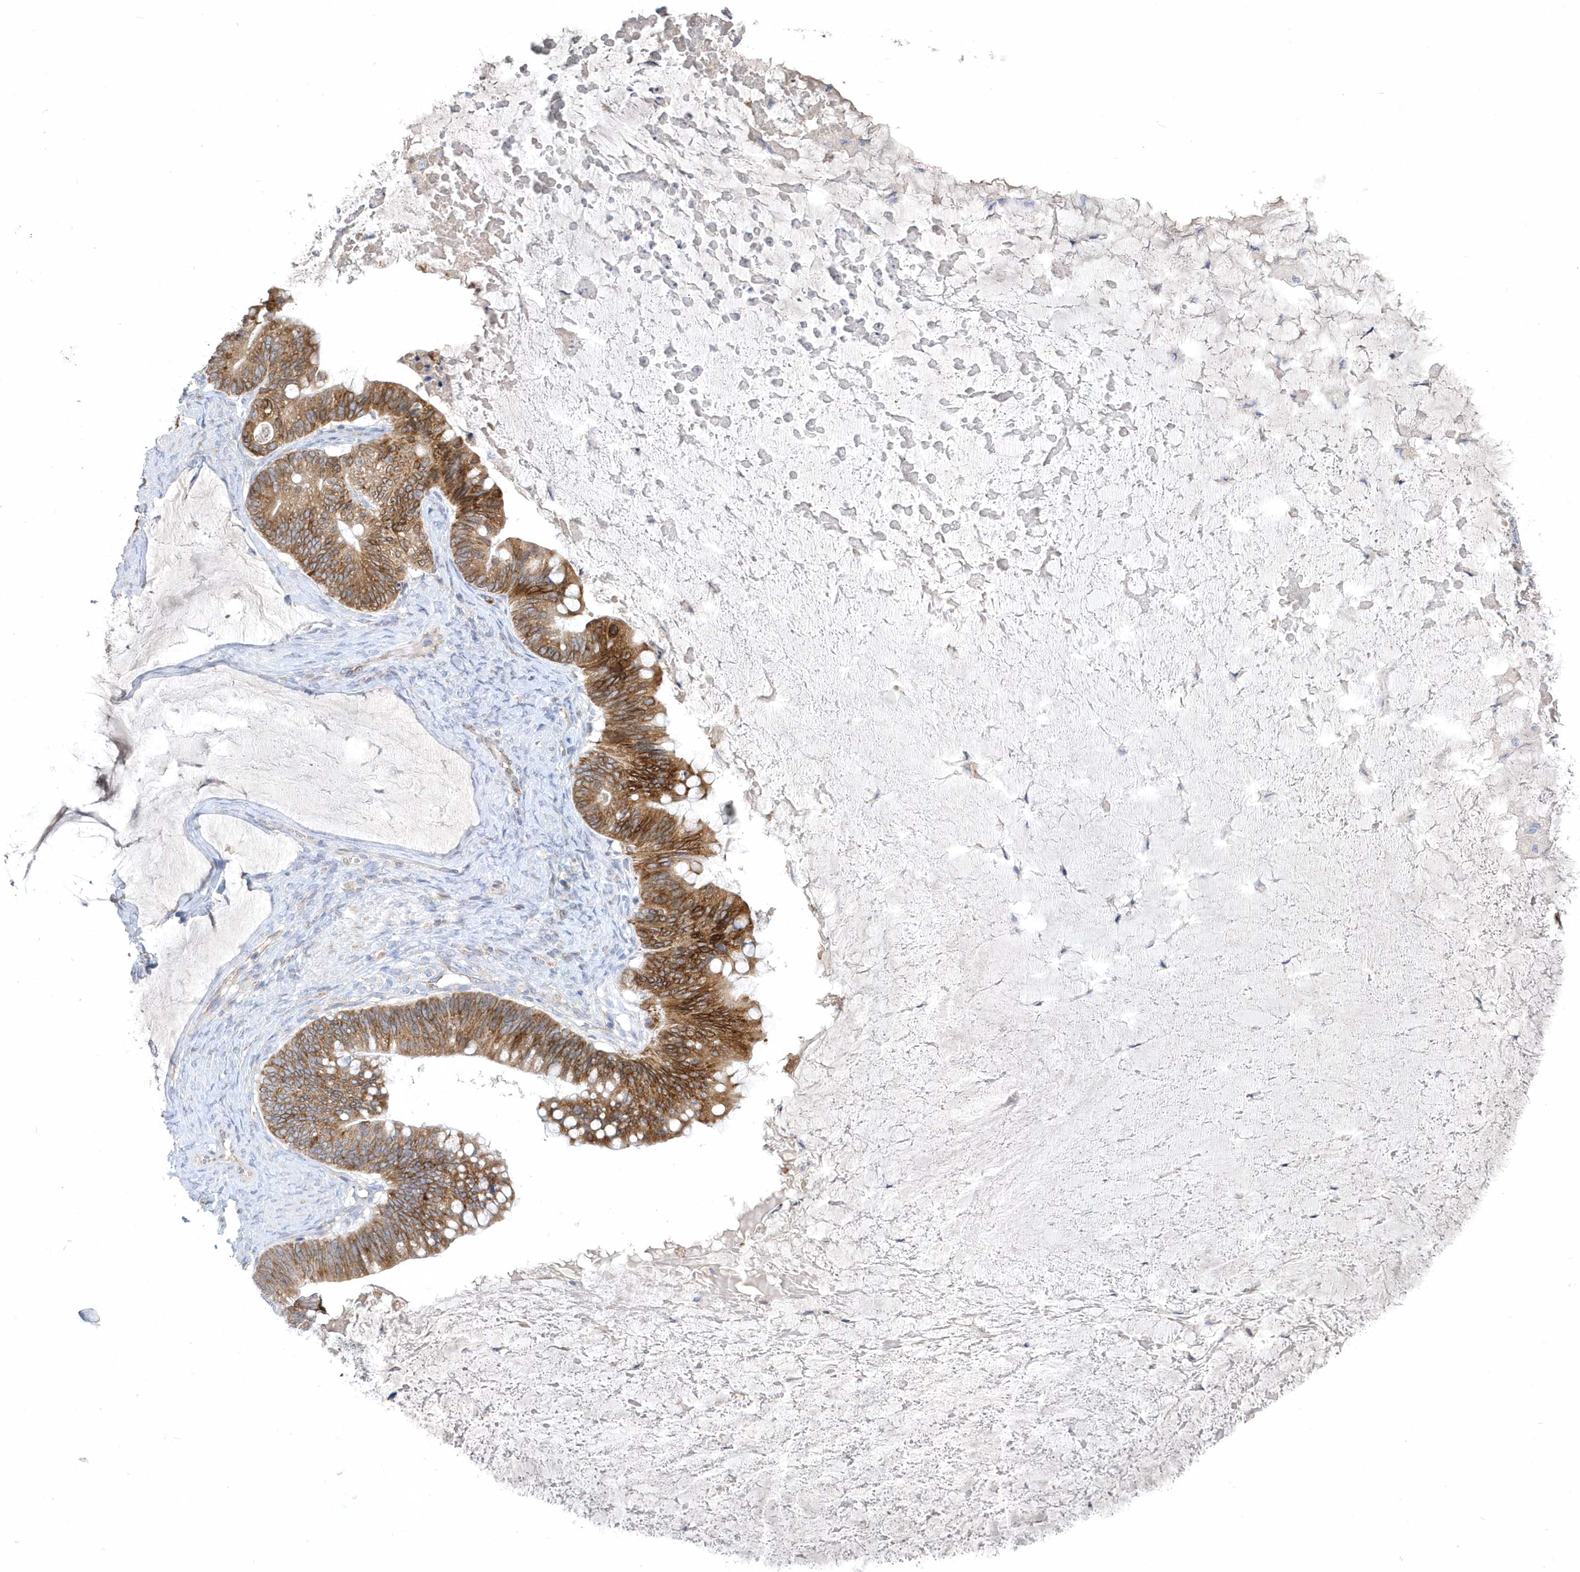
{"staining": {"intensity": "moderate", "quantity": ">75%", "location": "cytoplasmic/membranous"}, "tissue": "ovarian cancer", "cell_type": "Tumor cells", "image_type": "cancer", "snomed": [{"axis": "morphology", "description": "Cystadenocarcinoma, mucinous, NOS"}, {"axis": "topography", "description": "Ovary"}], "caption": "There is medium levels of moderate cytoplasmic/membranous staining in tumor cells of mucinous cystadenocarcinoma (ovarian), as demonstrated by immunohistochemical staining (brown color).", "gene": "DGAT1", "patient": {"sex": "female", "age": 61}}